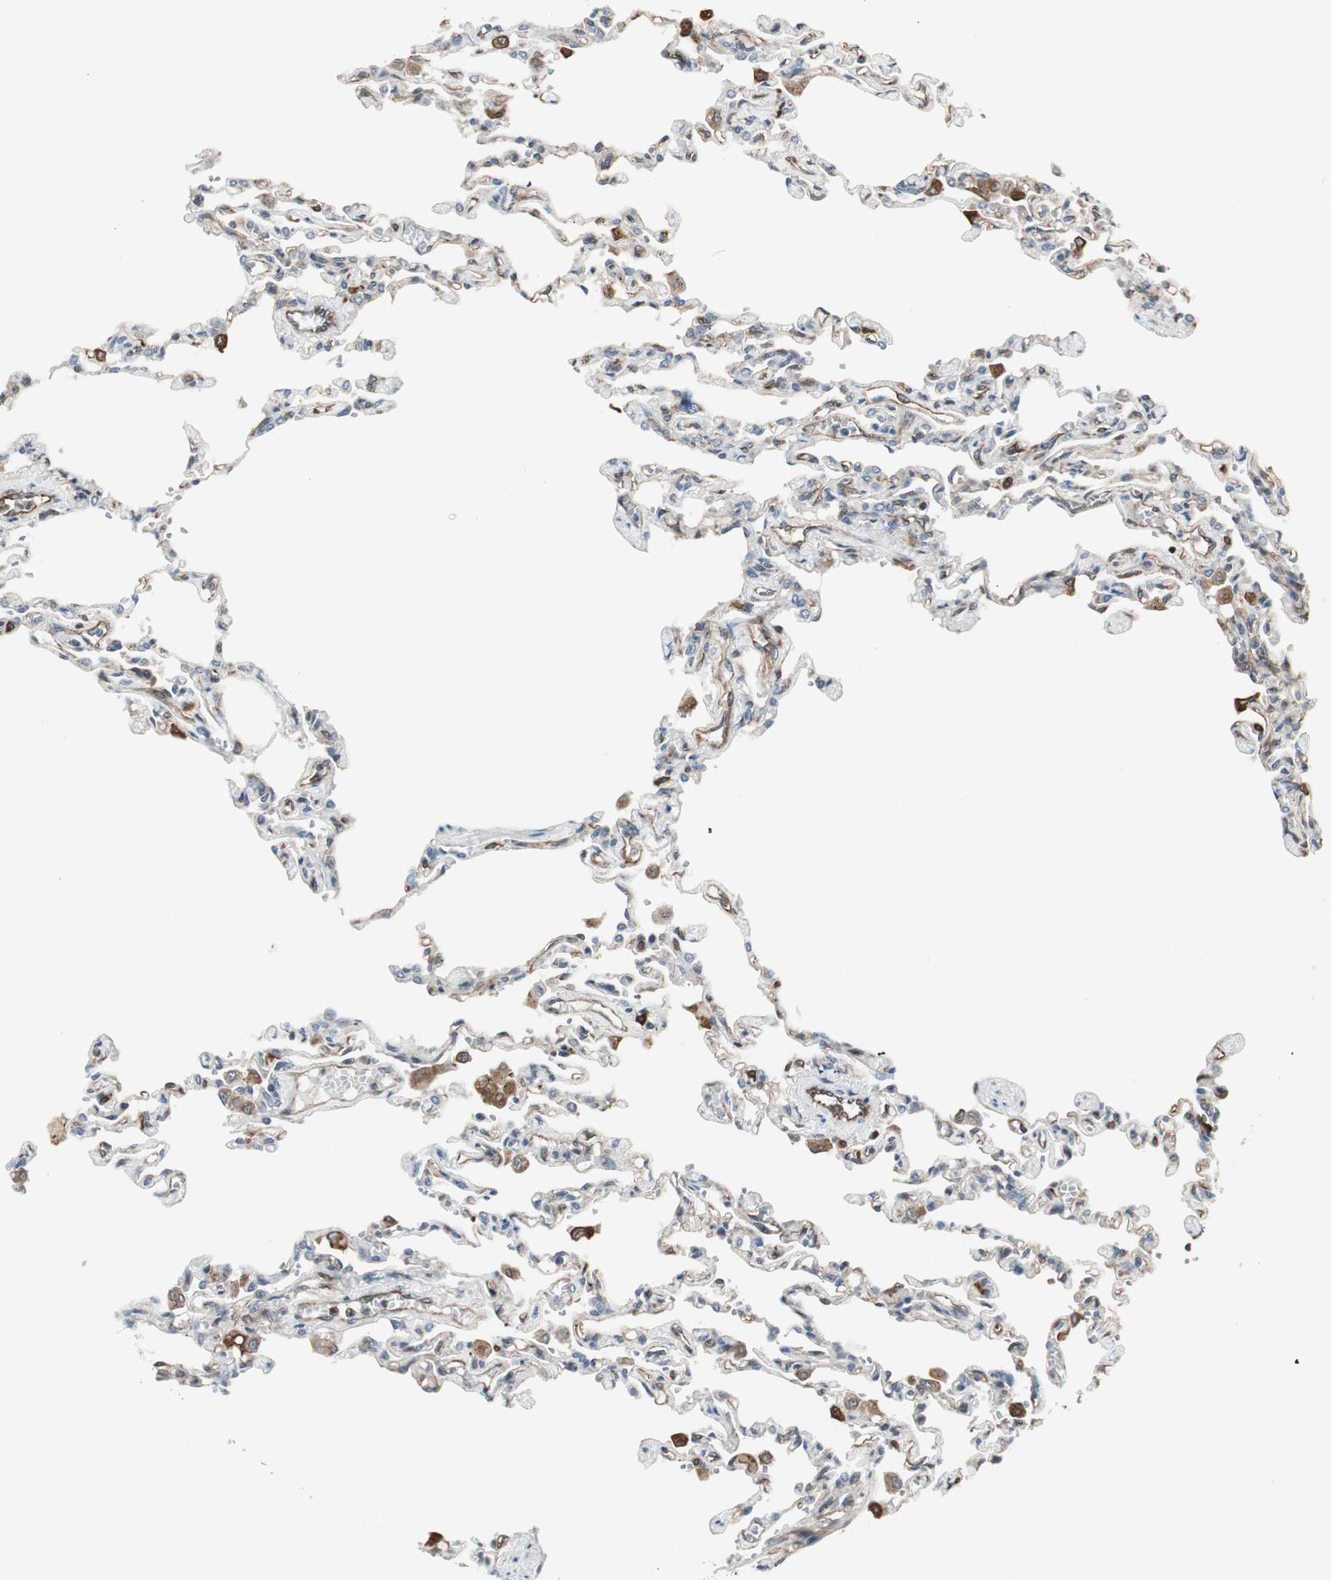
{"staining": {"intensity": "weak", "quantity": ">75%", "location": "cytoplasmic/membranous"}, "tissue": "lung", "cell_type": "Alveolar cells", "image_type": "normal", "snomed": [{"axis": "morphology", "description": "Normal tissue, NOS"}, {"axis": "topography", "description": "Lung"}], "caption": "This micrograph displays immunohistochemistry (IHC) staining of normal human lung, with low weak cytoplasmic/membranous positivity in approximately >75% of alveolar cells.", "gene": "MAD2L2", "patient": {"sex": "male", "age": 21}}